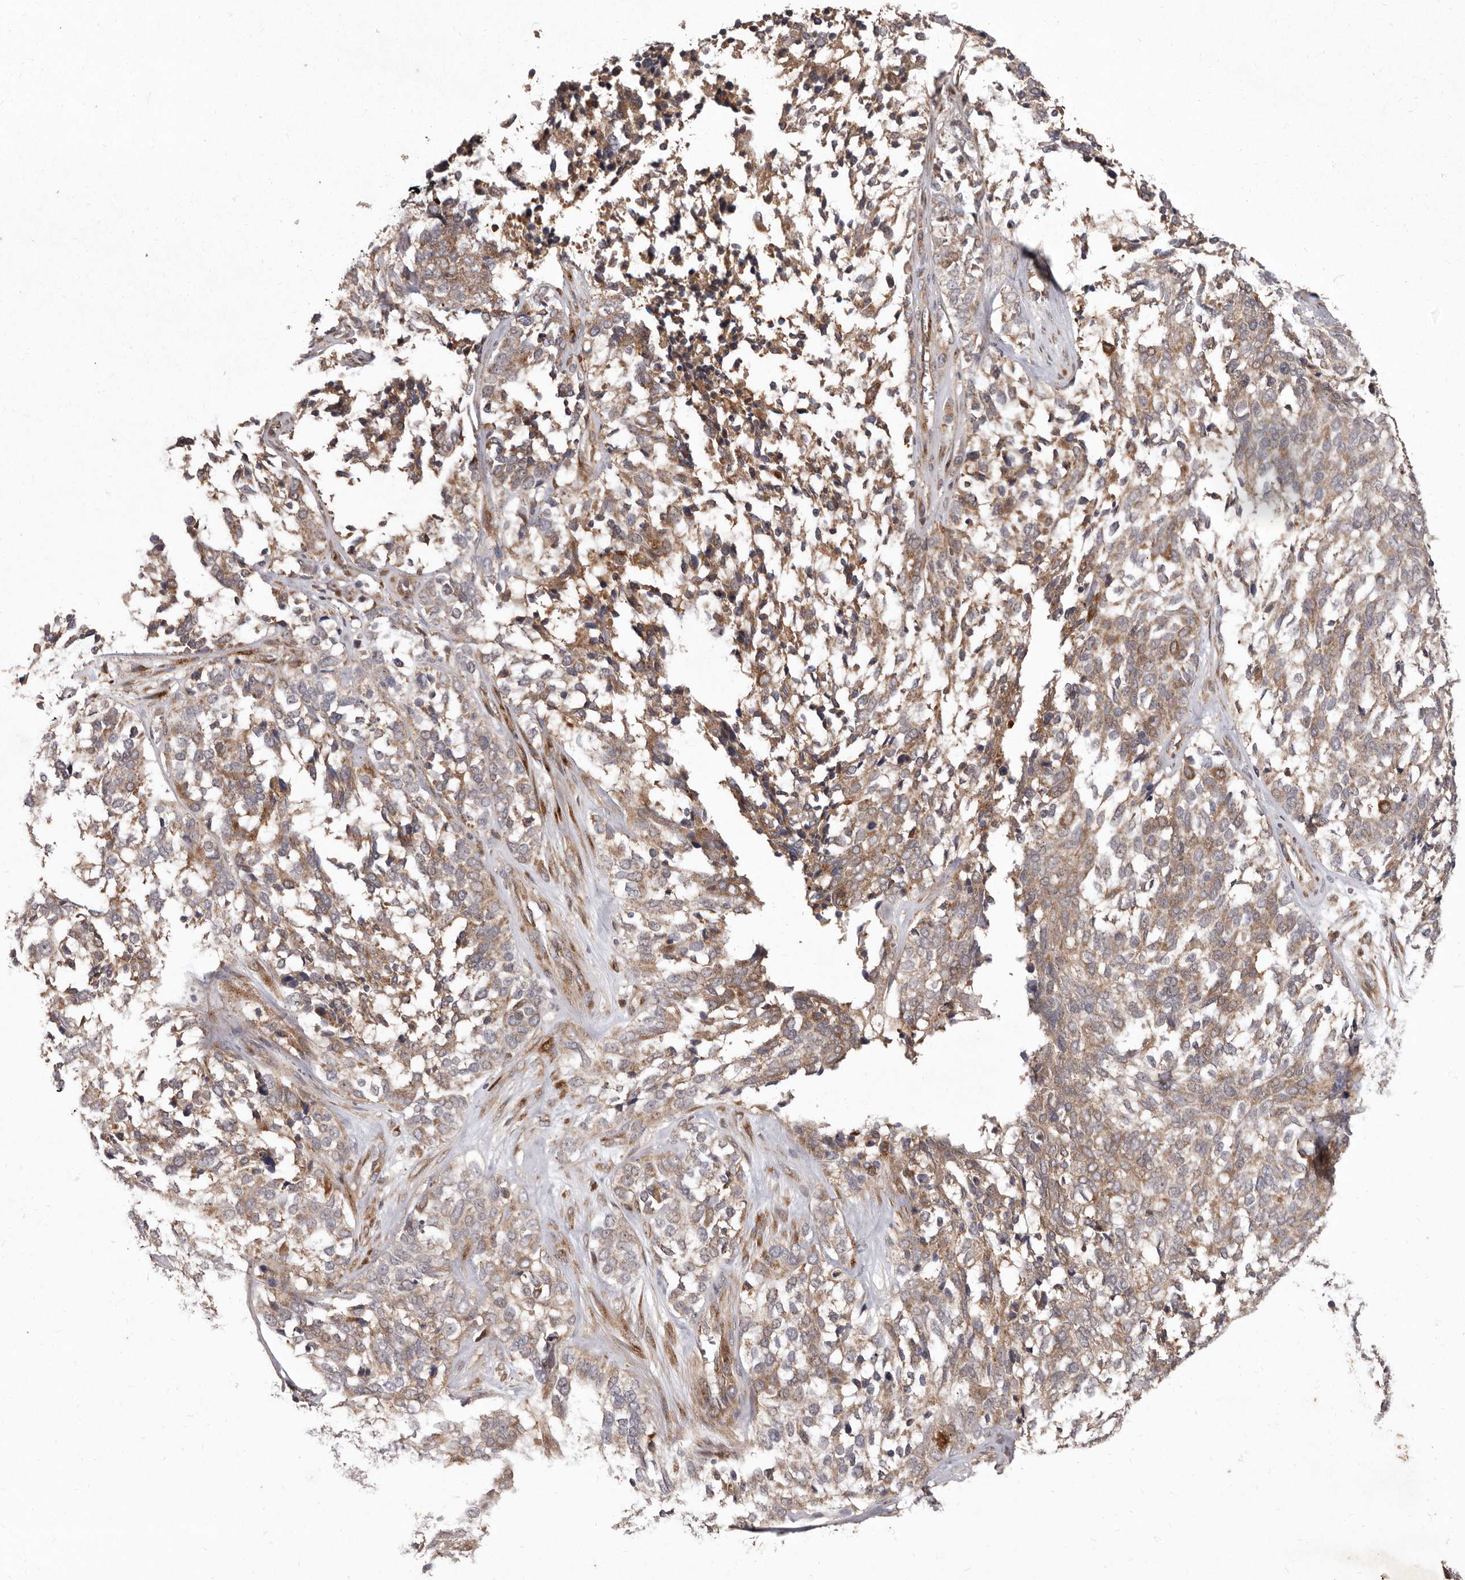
{"staining": {"intensity": "moderate", "quantity": ">75%", "location": "cytoplasmic/membranous"}, "tissue": "ovarian cancer", "cell_type": "Tumor cells", "image_type": "cancer", "snomed": [{"axis": "morphology", "description": "Cystadenocarcinoma, serous, NOS"}, {"axis": "topography", "description": "Ovary"}], "caption": "Immunohistochemical staining of ovarian cancer (serous cystadenocarcinoma) shows medium levels of moderate cytoplasmic/membranous positivity in approximately >75% of tumor cells. (Stains: DAB (3,3'-diaminobenzidine) in brown, nuclei in blue, Microscopy: brightfield microscopy at high magnification).", "gene": "FLAD1", "patient": {"sex": "female", "age": 44}}